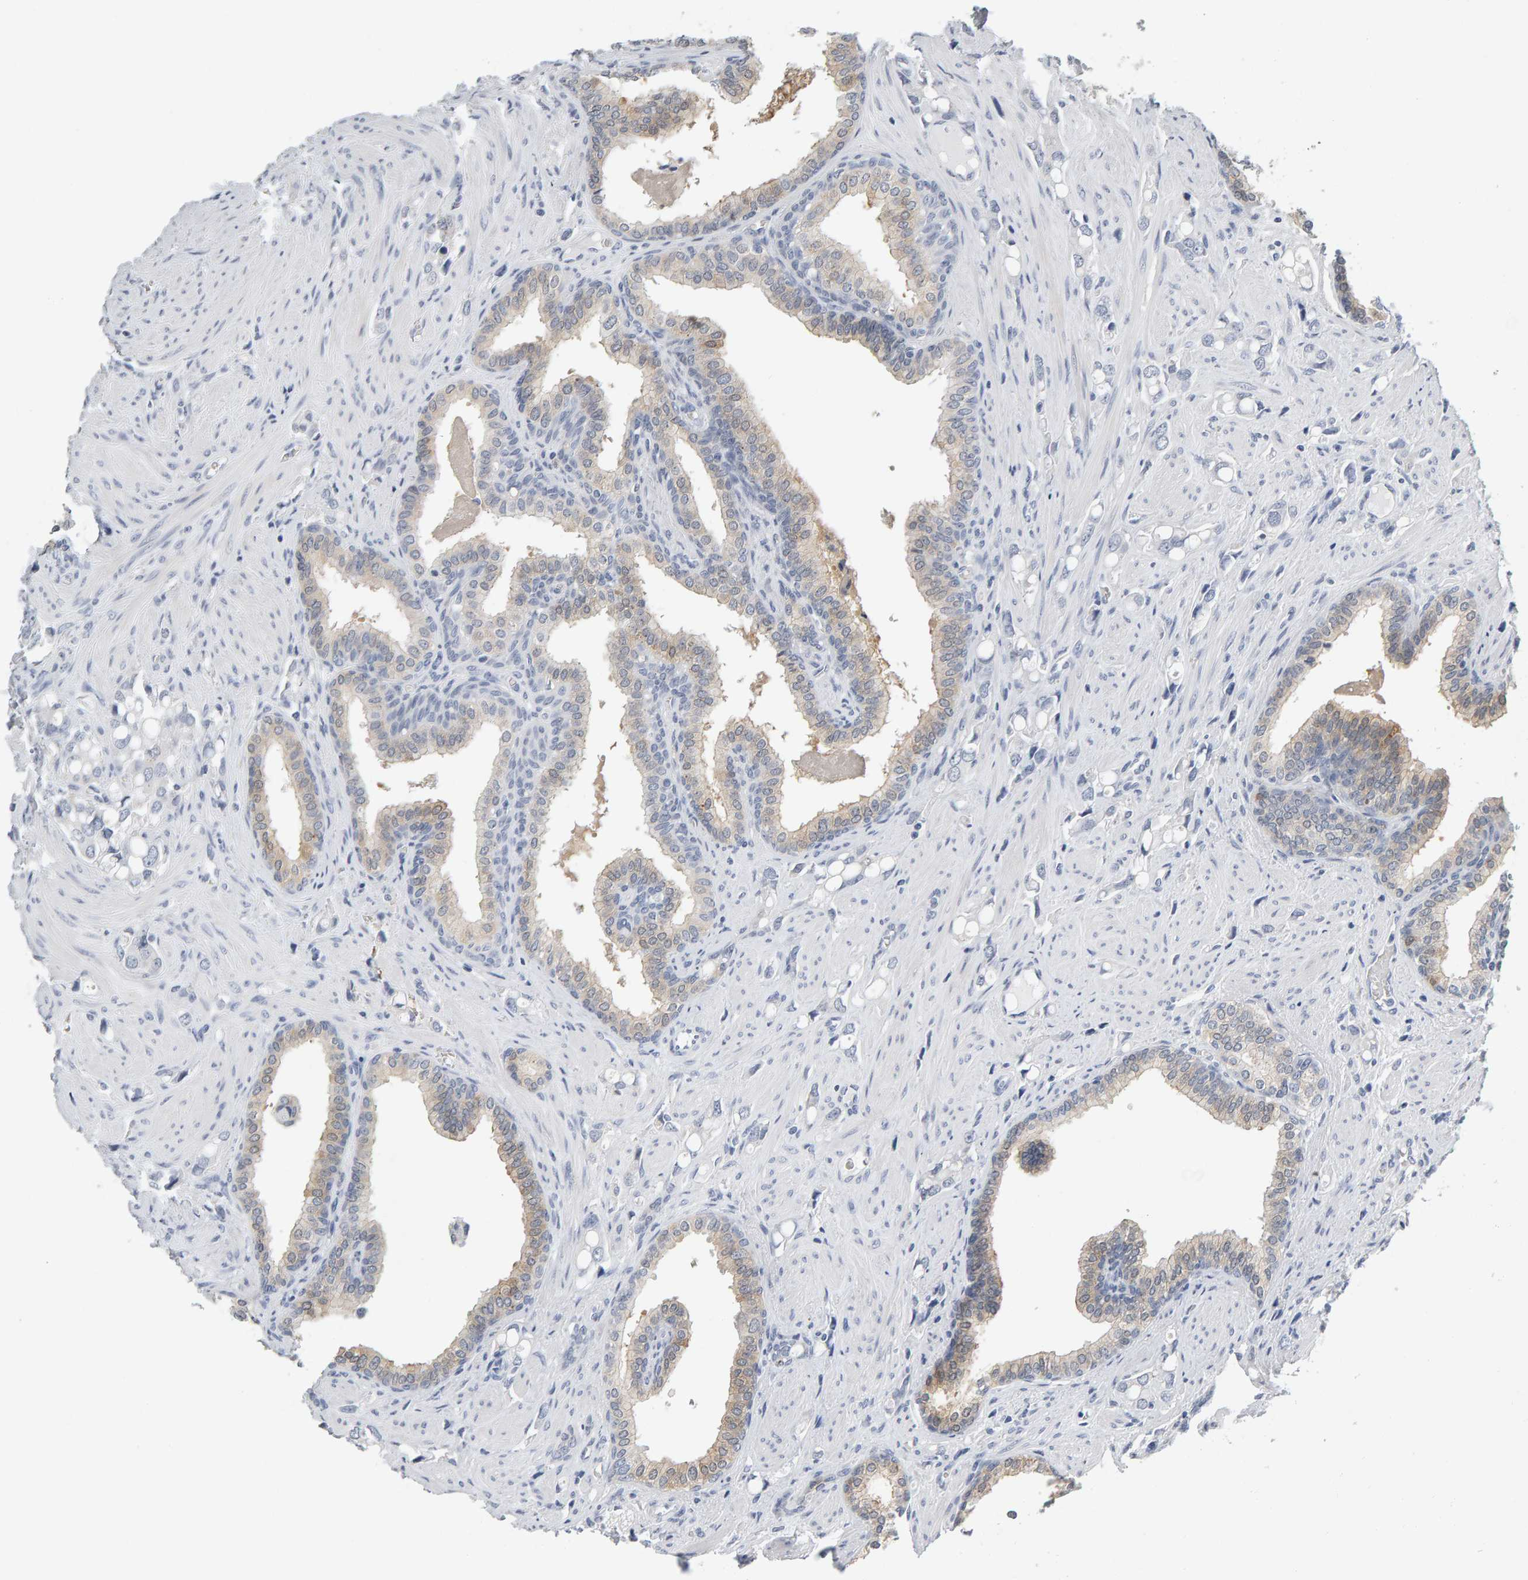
{"staining": {"intensity": "negative", "quantity": "none", "location": "none"}, "tissue": "prostate cancer", "cell_type": "Tumor cells", "image_type": "cancer", "snomed": [{"axis": "morphology", "description": "Adenocarcinoma, High grade"}, {"axis": "topography", "description": "Prostate"}], "caption": "Immunohistochemistry image of human prostate cancer (adenocarcinoma (high-grade)) stained for a protein (brown), which displays no expression in tumor cells.", "gene": "CTH", "patient": {"sex": "male", "age": 52}}